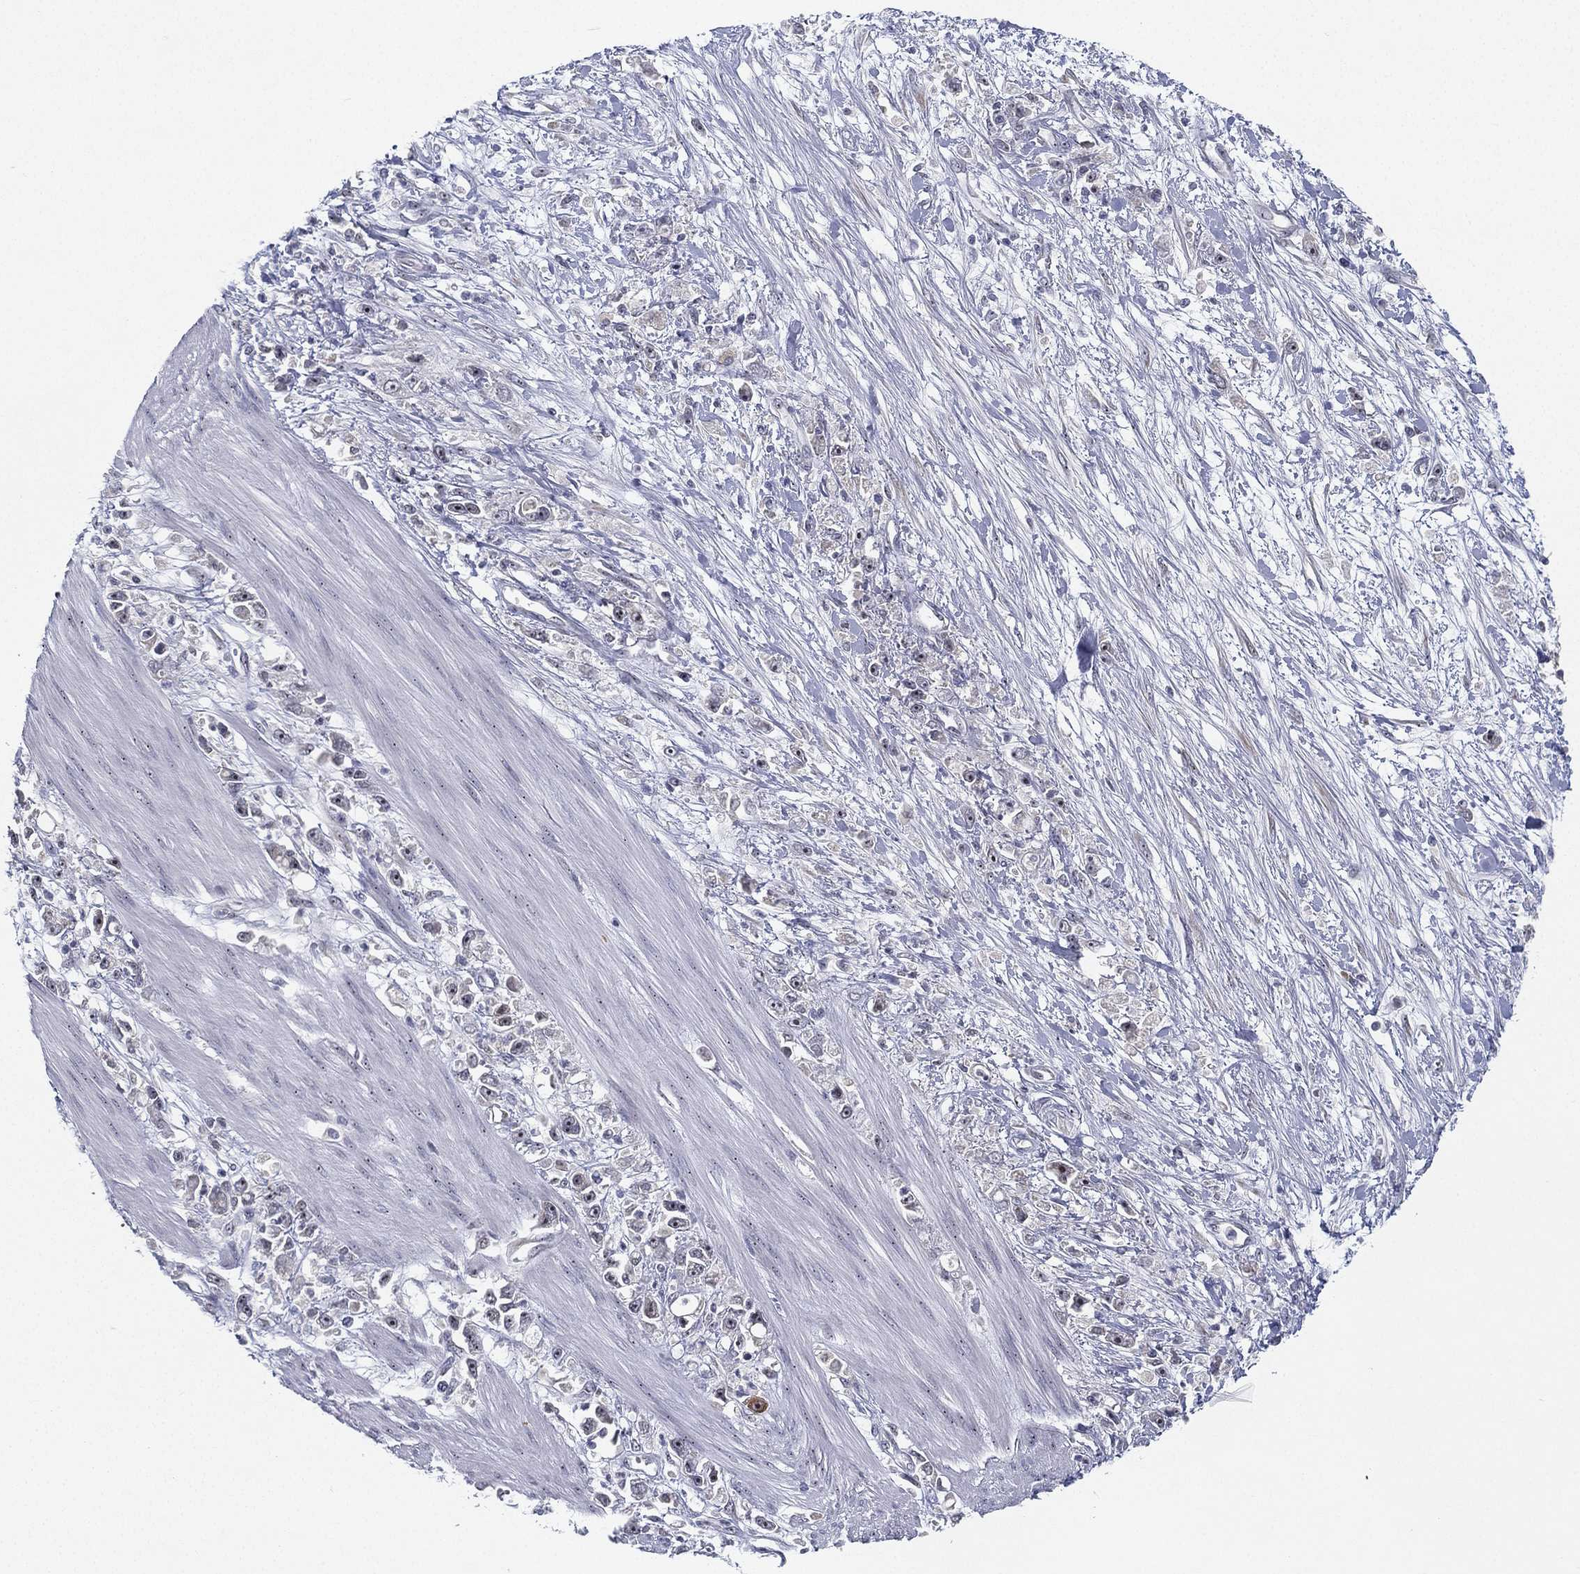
{"staining": {"intensity": "negative", "quantity": "none", "location": "none"}, "tissue": "stomach cancer", "cell_type": "Tumor cells", "image_type": "cancer", "snomed": [{"axis": "morphology", "description": "Adenocarcinoma, NOS"}, {"axis": "topography", "description": "Stomach"}], "caption": "Protein analysis of stomach cancer (adenocarcinoma) reveals no significant staining in tumor cells.", "gene": "MS4A8", "patient": {"sex": "female", "age": 59}}